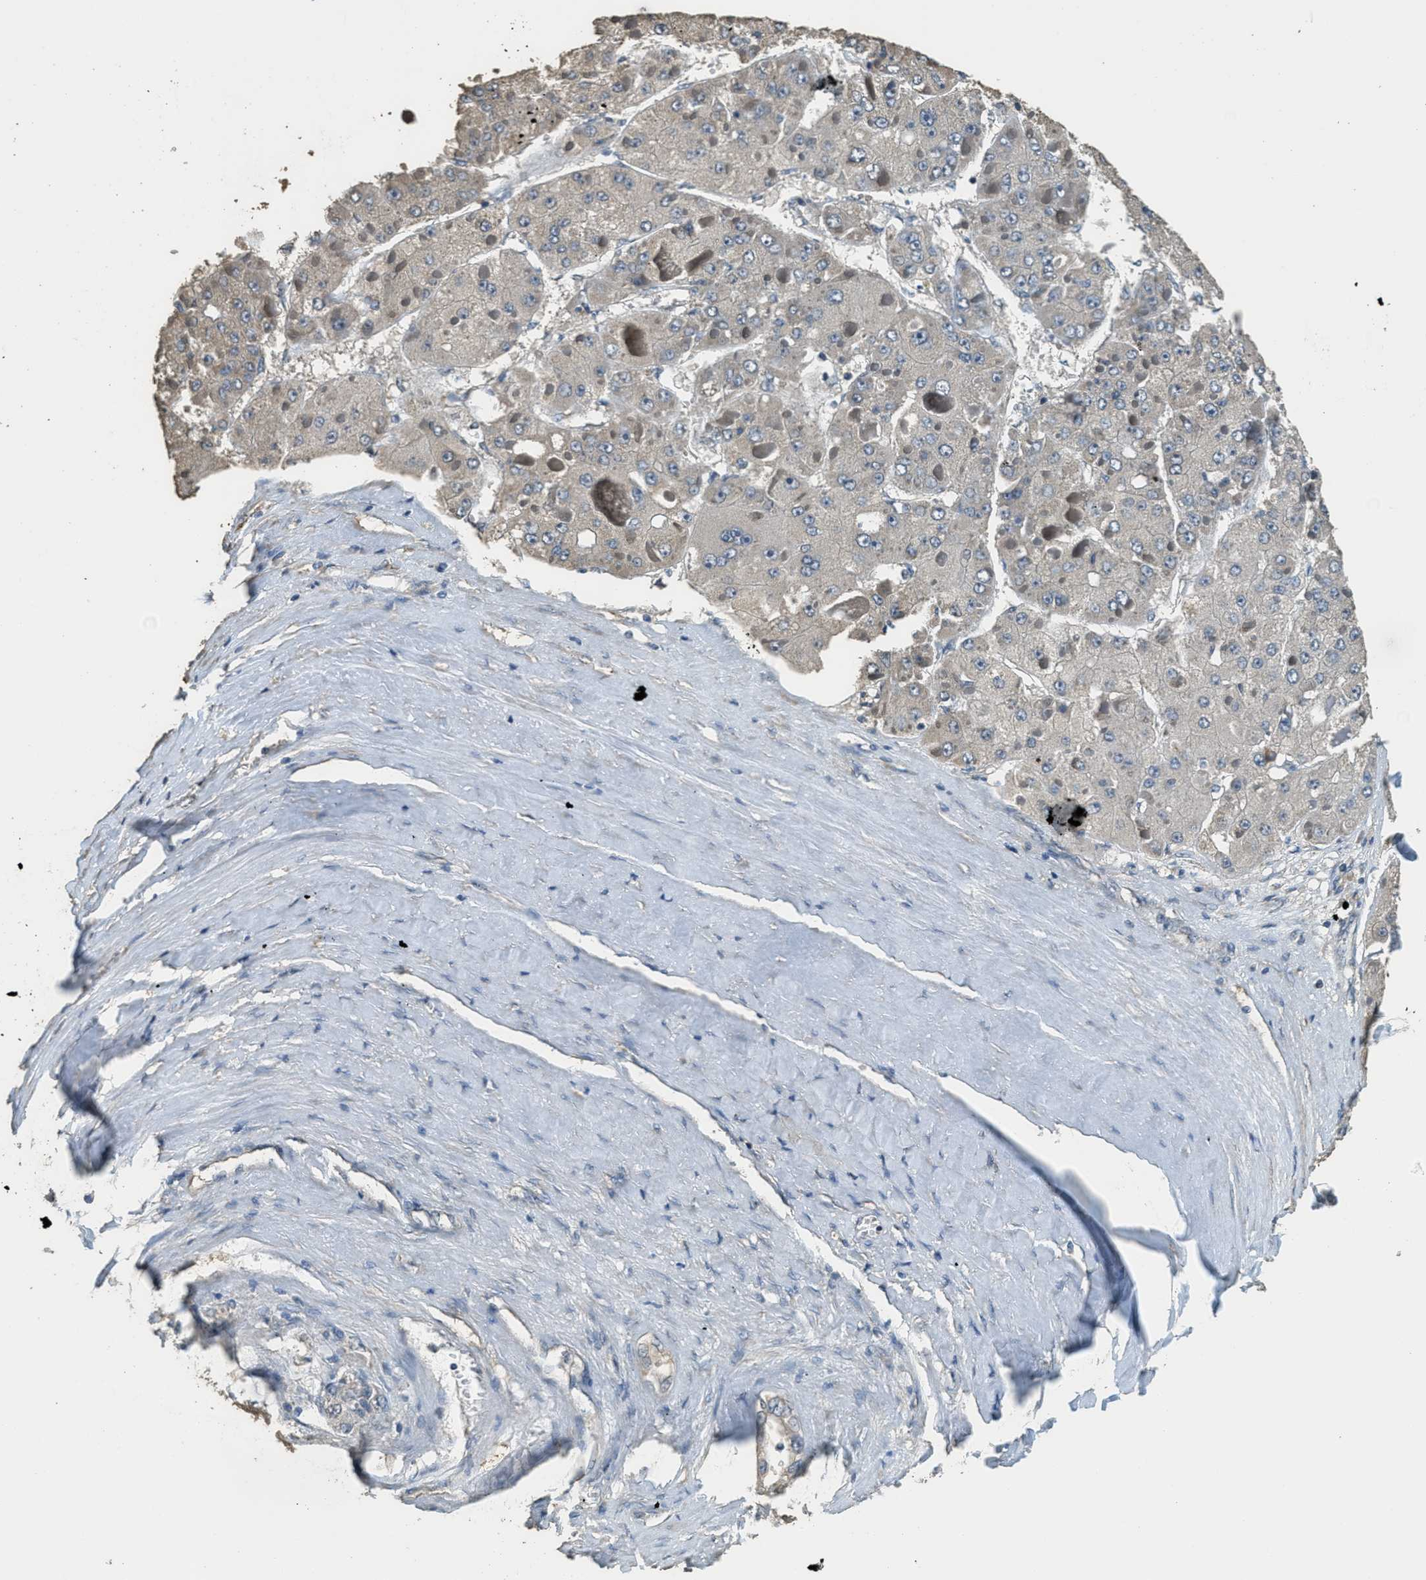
{"staining": {"intensity": "negative", "quantity": "none", "location": "none"}, "tissue": "liver cancer", "cell_type": "Tumor cells", "image_type": "cancer", "snomed": [{"axis": "morphology", "description": "Carcinoma, Hepatocellular, NOS"}, {"axis": "topography", "description": "Liver"}], "caption": "A histopathology image of liver hepatocellular carcinoma stained for a protein displays no brown staining in tumor cells.", "gene": "RAB6B", "patient": {"sex": "female", "age": 73}}